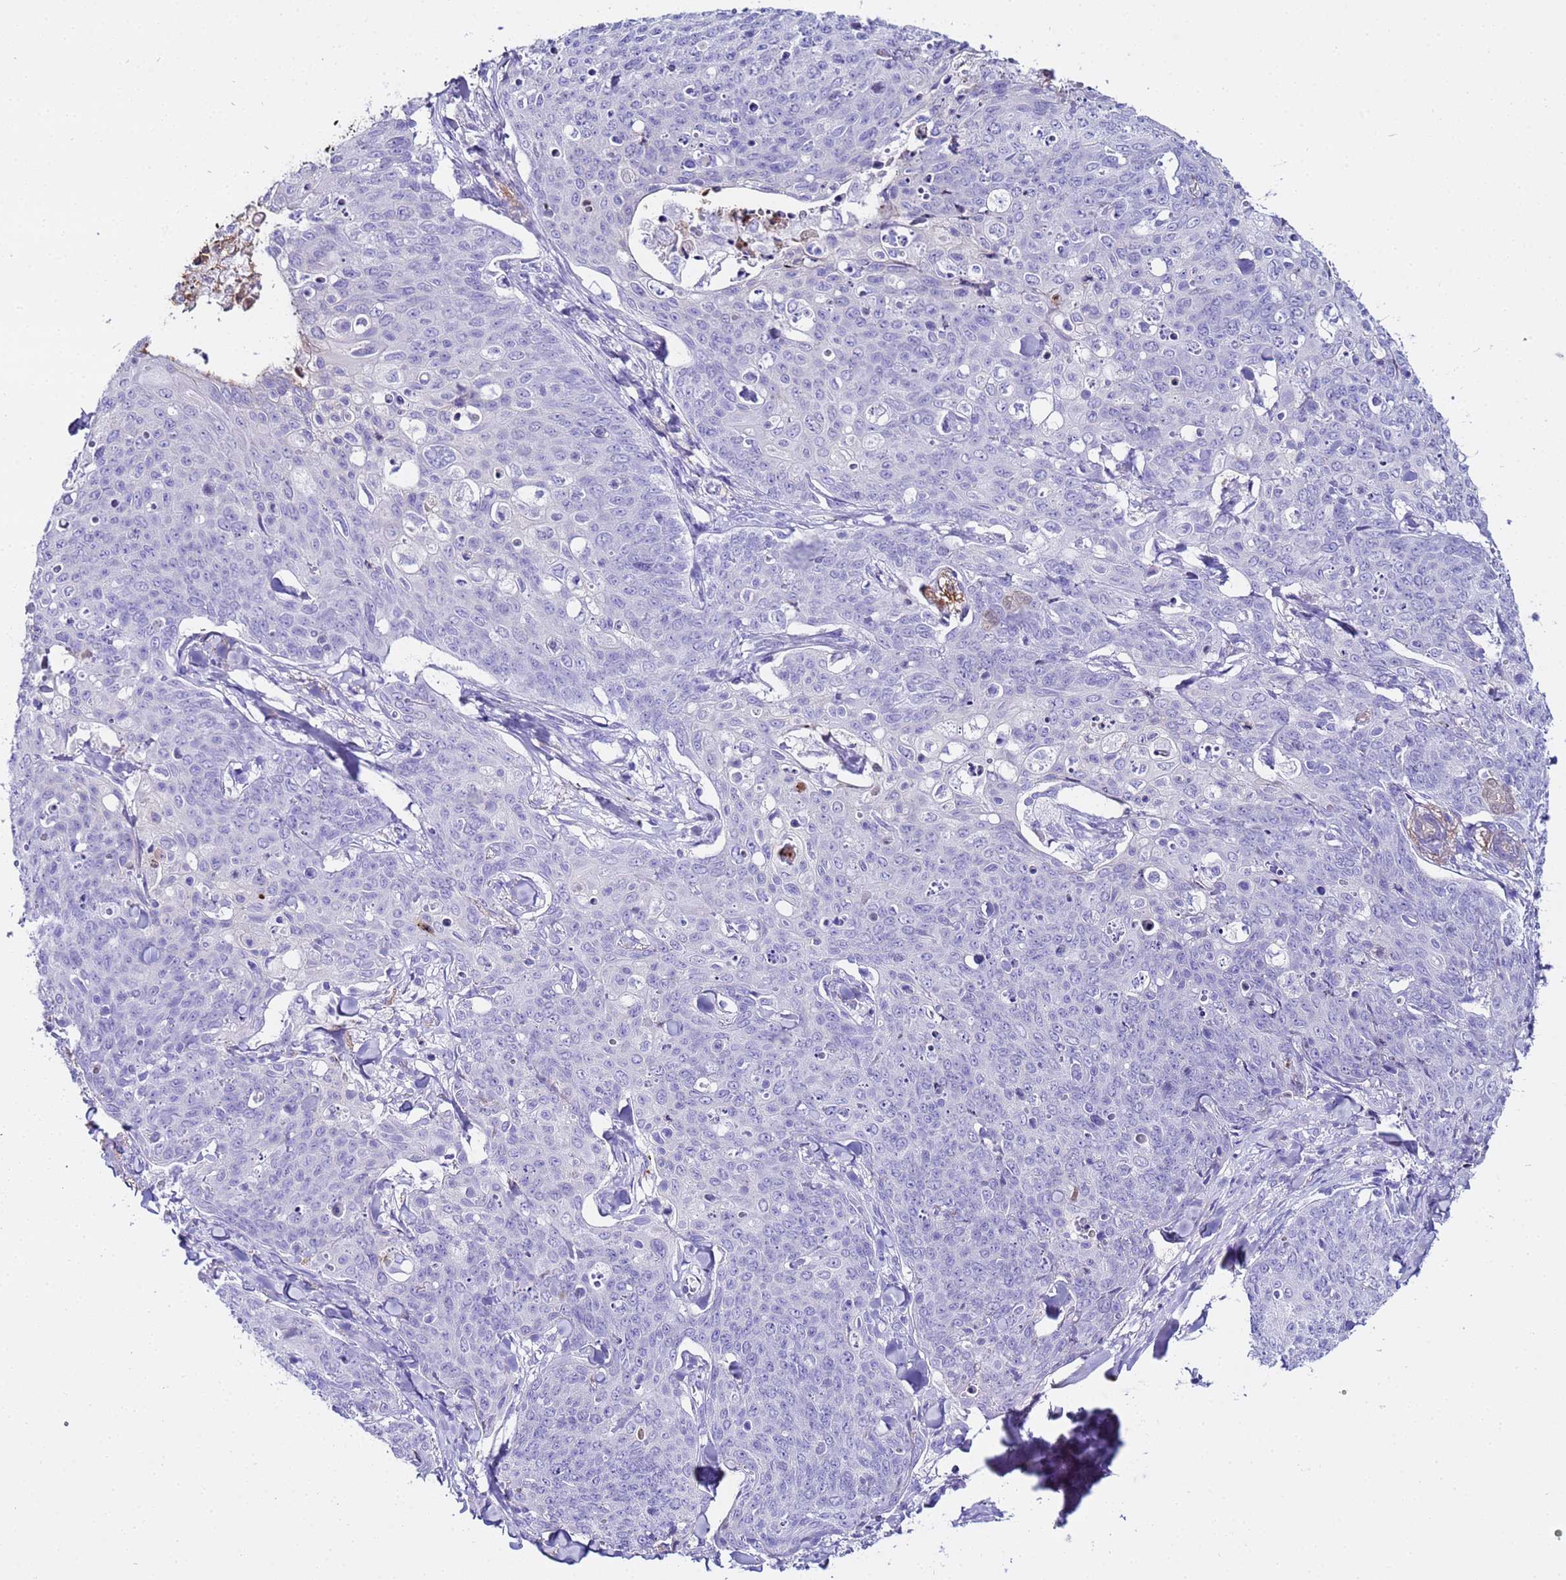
{"staining": {"intensity": "negative", "quantity": "none", "location": "none"}, "tissue": "skin cancer", "cell_type": "Tumor cells", "image_type": "cancer", "snomed": [{"axis": "morphology", "description": "Squamous cell carcinoma, NOS"}, {"axis": "topography", "description": "Skin"}, {"axis": "topography", "description": "Vulva"}], "caption": "Immunohistochemistry of human skin cancer reveals no expression in tumor cells.", "gene": "CFHR2", "patient": {"sex": "female", "age": 85}}